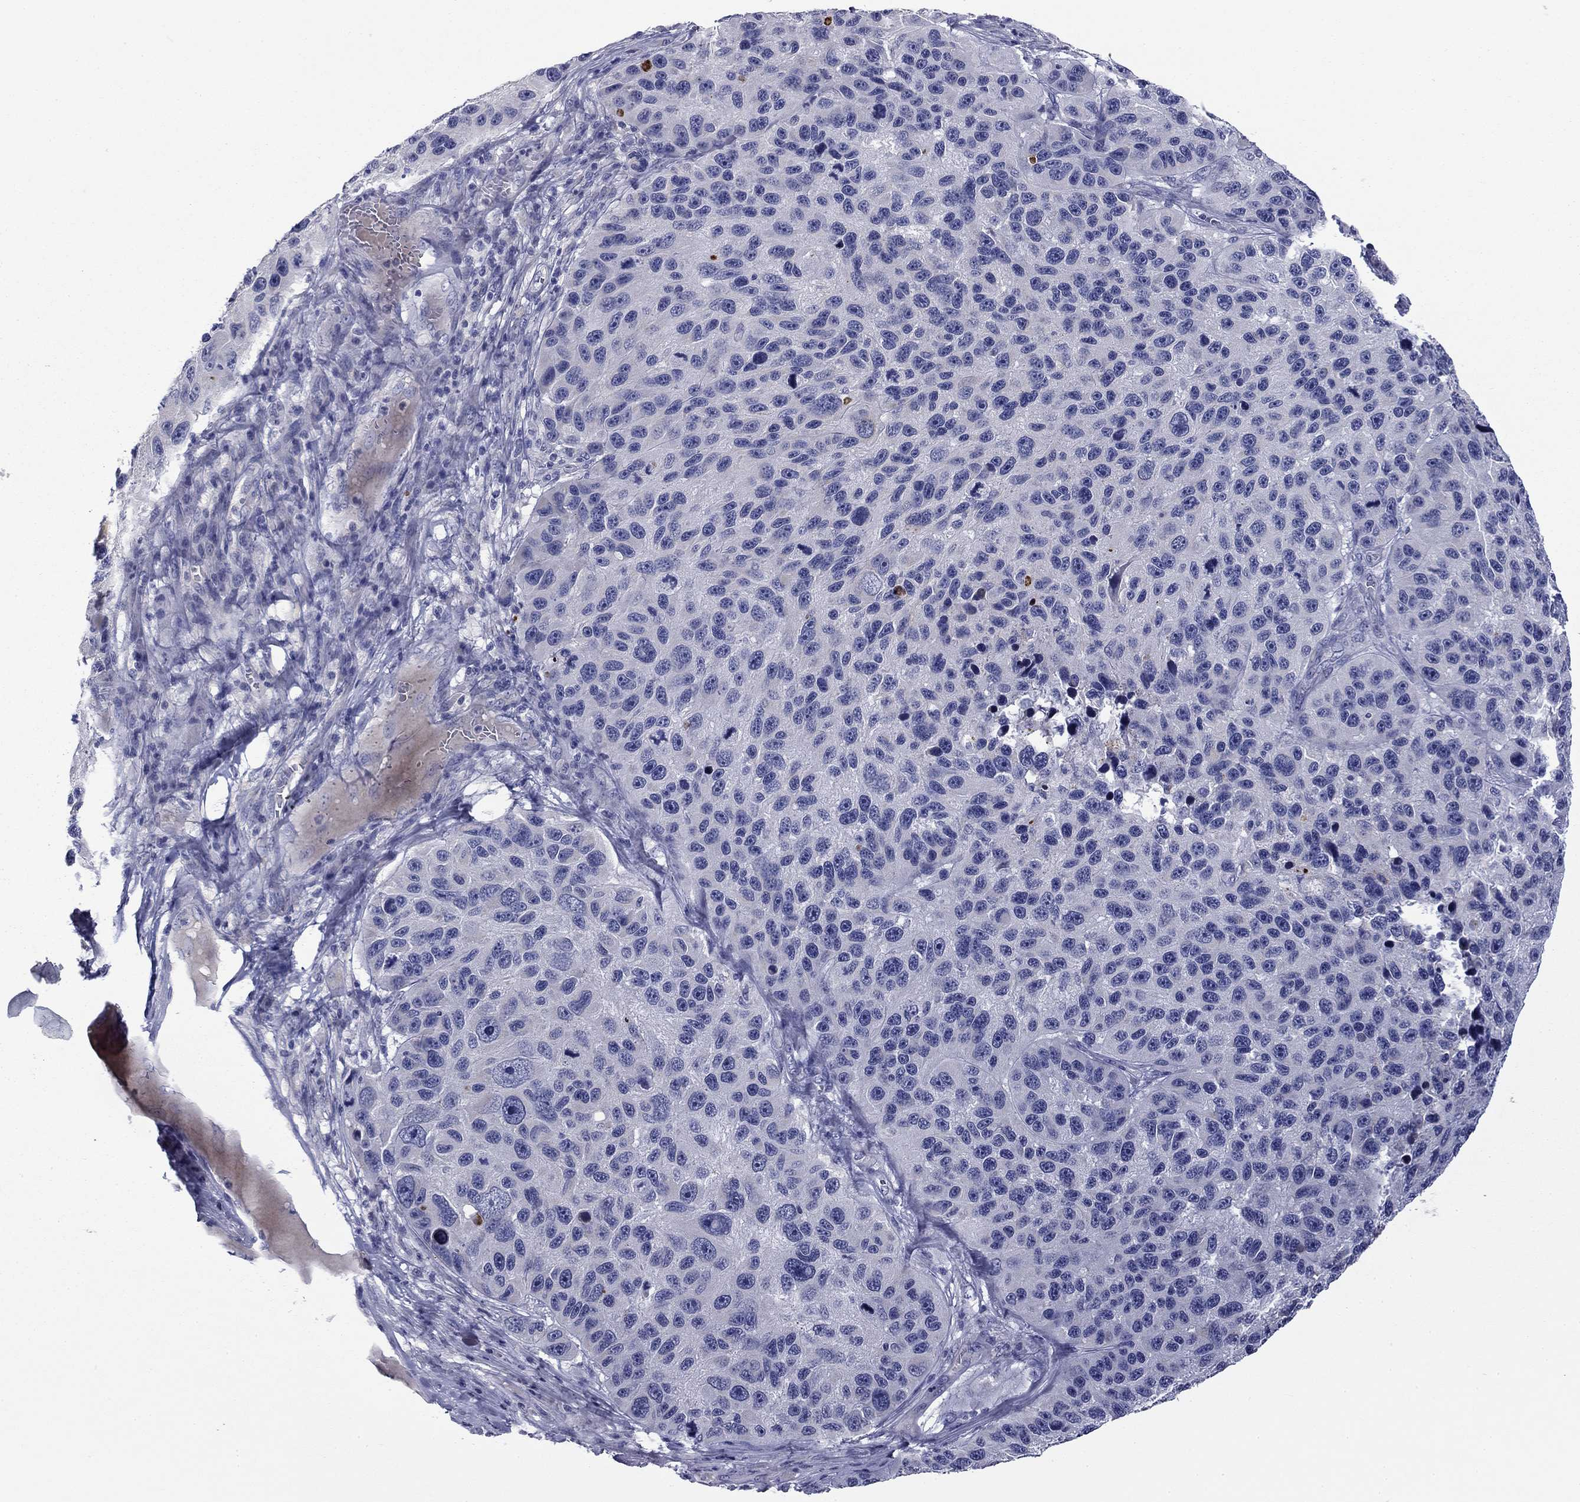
{"staining": {"intensity": "negative", "quantity": "none", "location": "none"}, "tissue": "melanoma", "cell_type": "Tumor cells", "image_type": "cancer", "snomed": [{"axis": "morphology", "description": "Malignant melanoma, NOS"}, {"axis": "topography", "description": "Skin"}], "caption": "This is a histopathology image of immunohistochemistry (IHC) staining of melanoma, which shows no staining in tumor cells.", "gene": "SPATA7", "patient": {"sex": "male", "age": 53}}